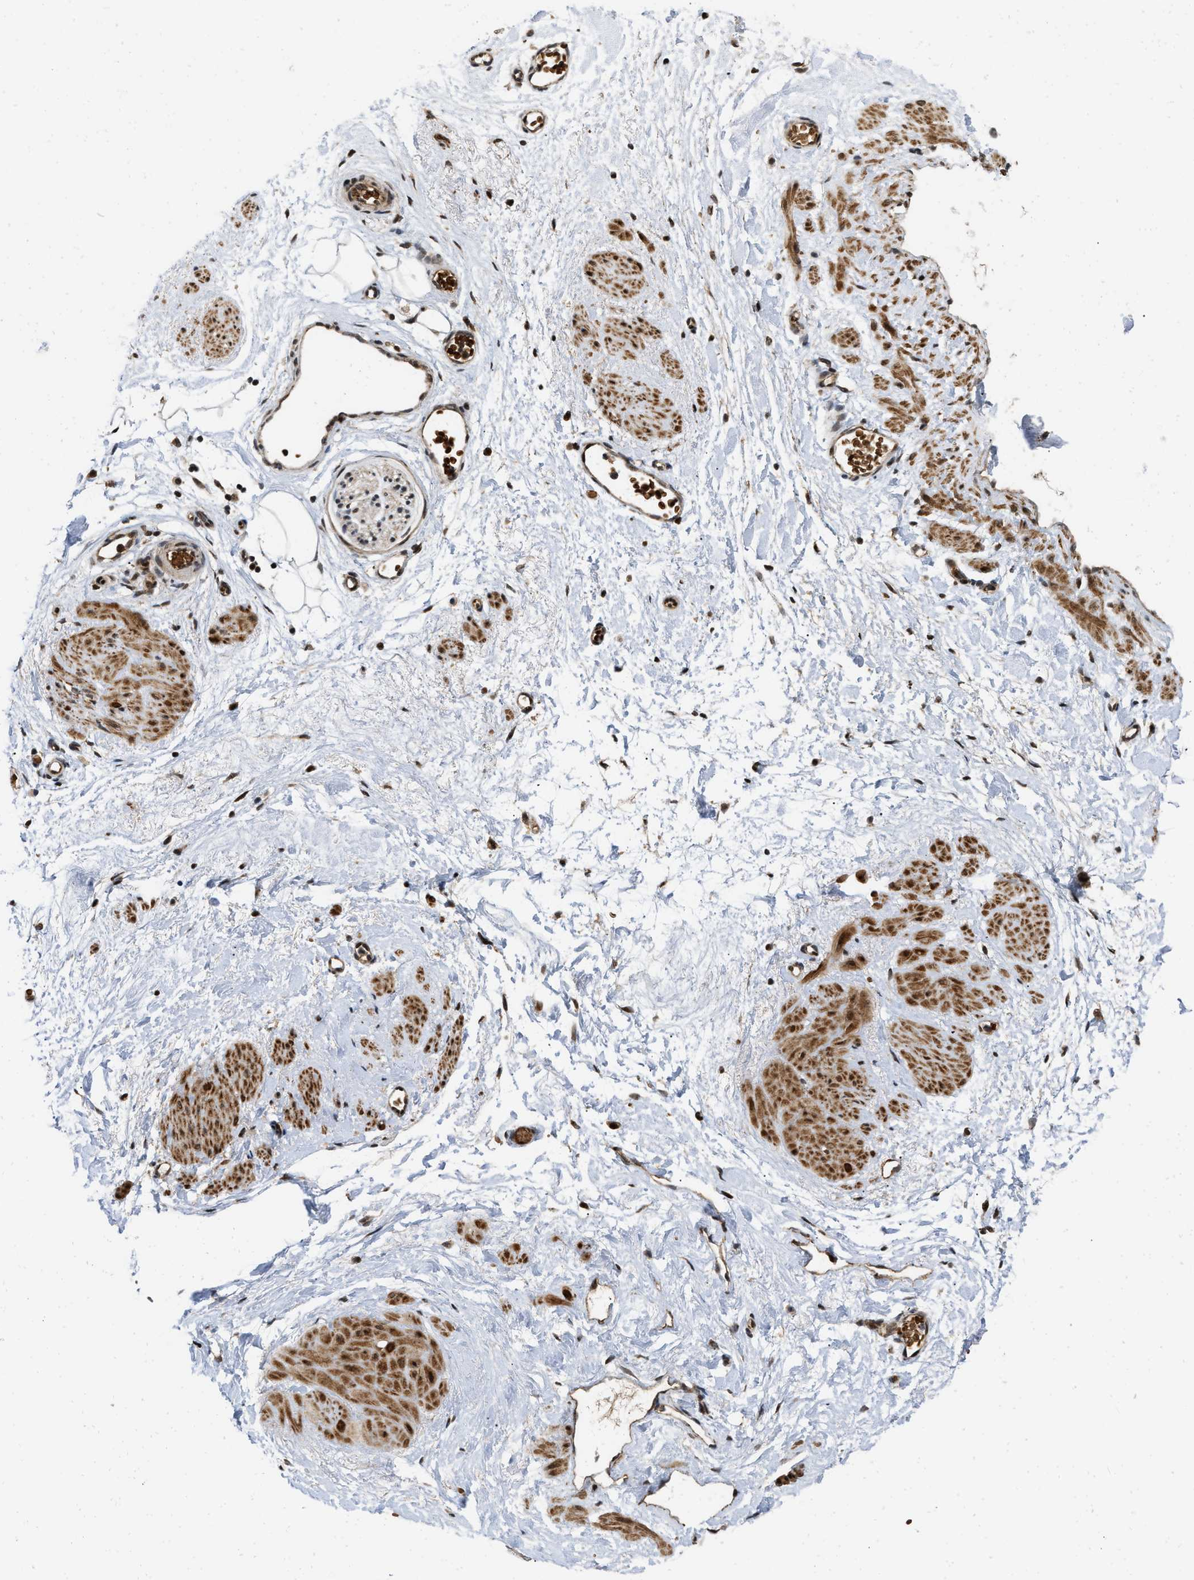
{"staining": {"intensity": "strong", "quantity": ">75%", "location": "nuclear"}, "tissue": "adipose tissue", "cell_type": "Adipocytes", "image_type": "normal", "snomed": [{"axis": "morphology", "description": "Normal tissue, NOS"}, {"axis": "topography", "description": "Soft tissue"}], "caption": "Approximately >75% of adipocytes in unremarkable adipose tissue show strong nuclear protein staining as visualized by brown immunohistochemical staining.", "gene": "ANKRD11", "patient": {"sex": "male", "age": 72}}